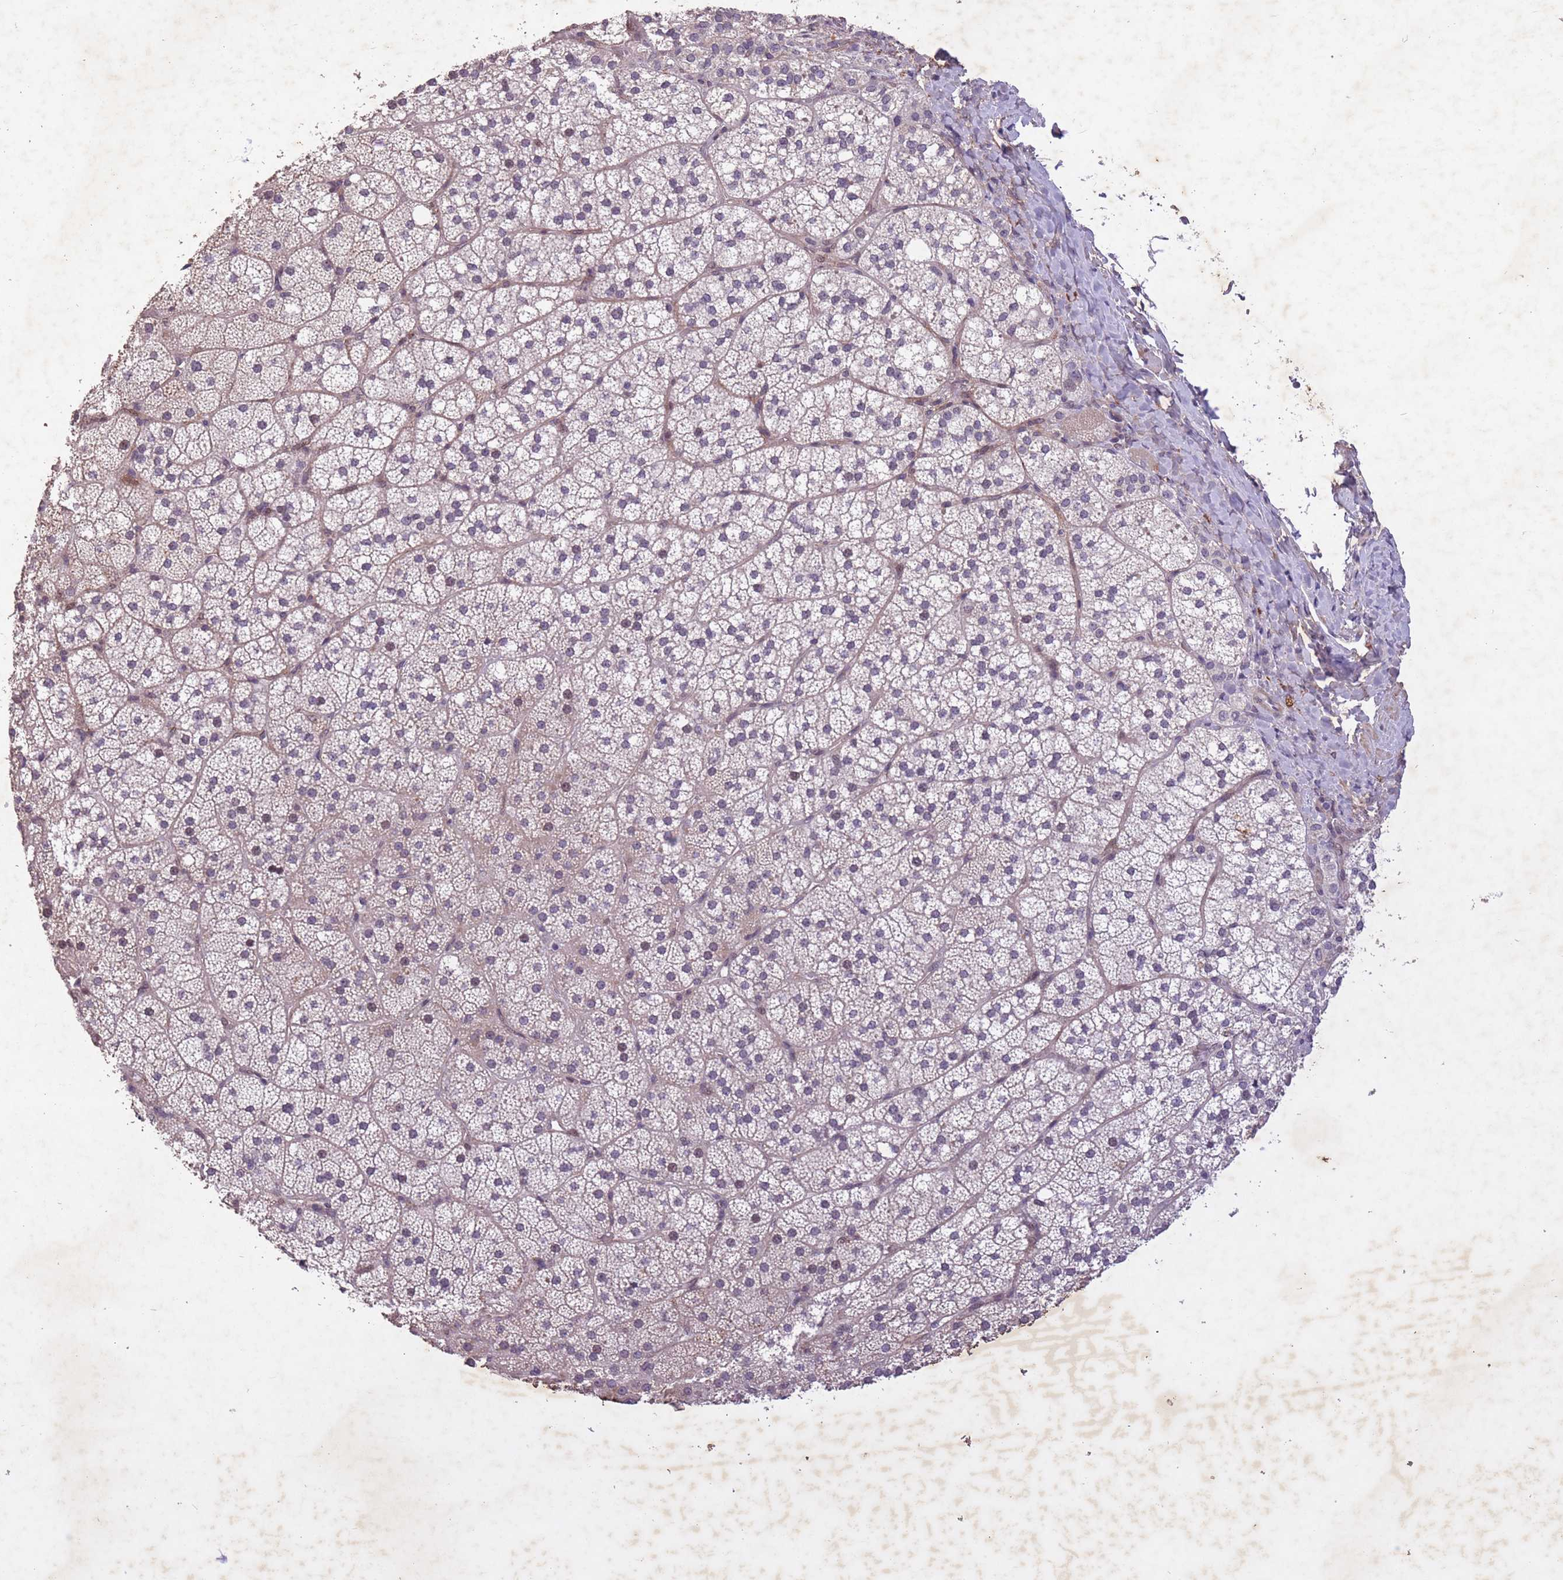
{"staining": {"intensity": "moderate", "quantity": "<25%", "location": "cytoplasmic/membranous,nuclear"}, "tissue": "adrenal gland", "cell_type": "Glandular cells", "image_type": "normal", "snomed": [{"axis": "morphology", "description": "Normal tissue, NOS"}, {"axis": "topography", "description": "Adrenal gland"}], "caption": "Immunohistochemical staining of unremarkable adrenal gland reveals <25% levels of moderate cytoplasmic/membranous,nuclear protein staining in approximately <25% of glandular cells.", "gene": "CBX6", "patient": {"sex": "male", "age": 53}}